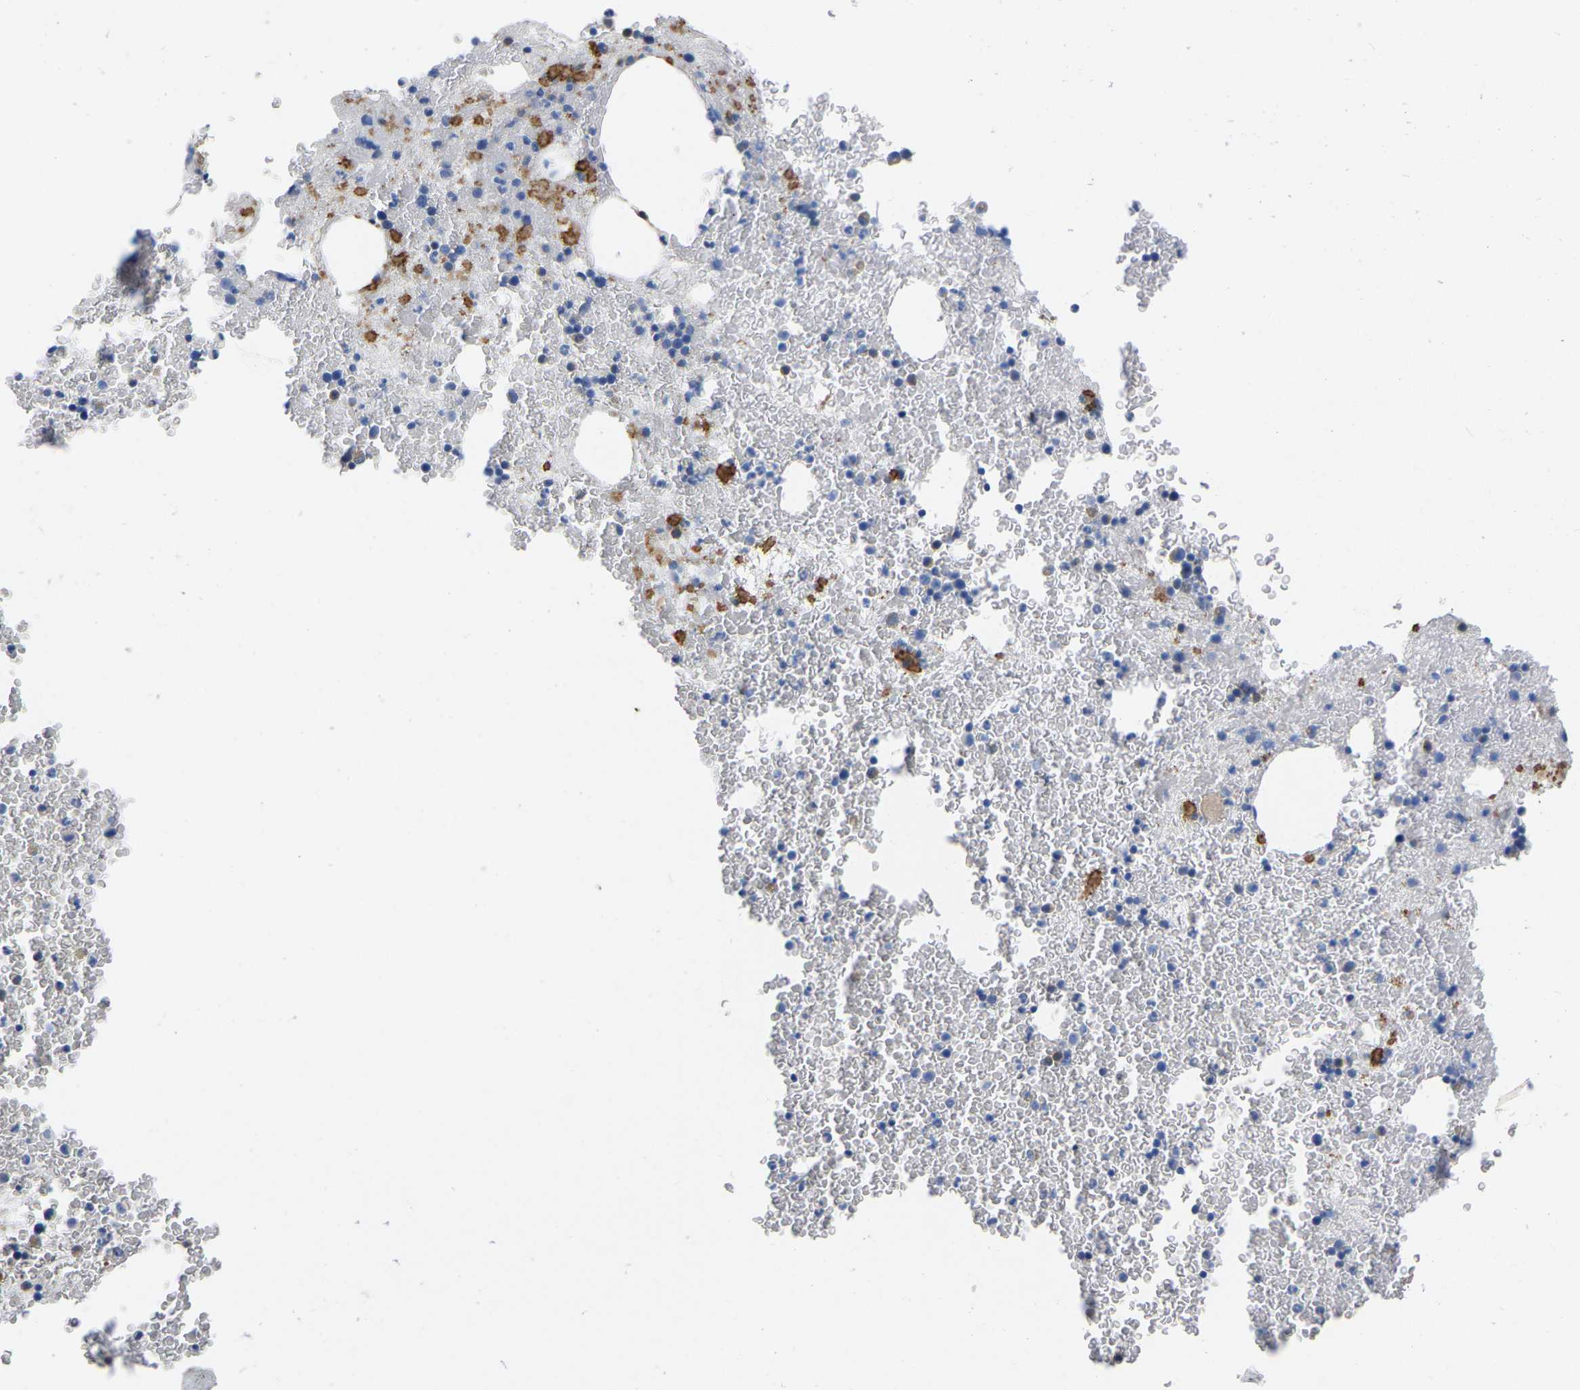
{"staining": {"intensity": "negative", "quantity": "none", "location": "none"}, "tissue": "bone marrow", "cell_type": "Hematopoietic cells", "image_type": "normal", "snomed": [{"axis": "morphology", "description": "Normal tissue, NOS"}, {"axis": "morphology", "description": "Inflammation, NOS"}, {"axis": "topography", "description": "Bone marrow"}], "caption": "This is an immunohistochemistry micrograph of unremarkable human bone marrow. There is no positivity in hematopoietic cells.", "gene": "ULBP2", "patient": {"sex": "male", "age": 63}}